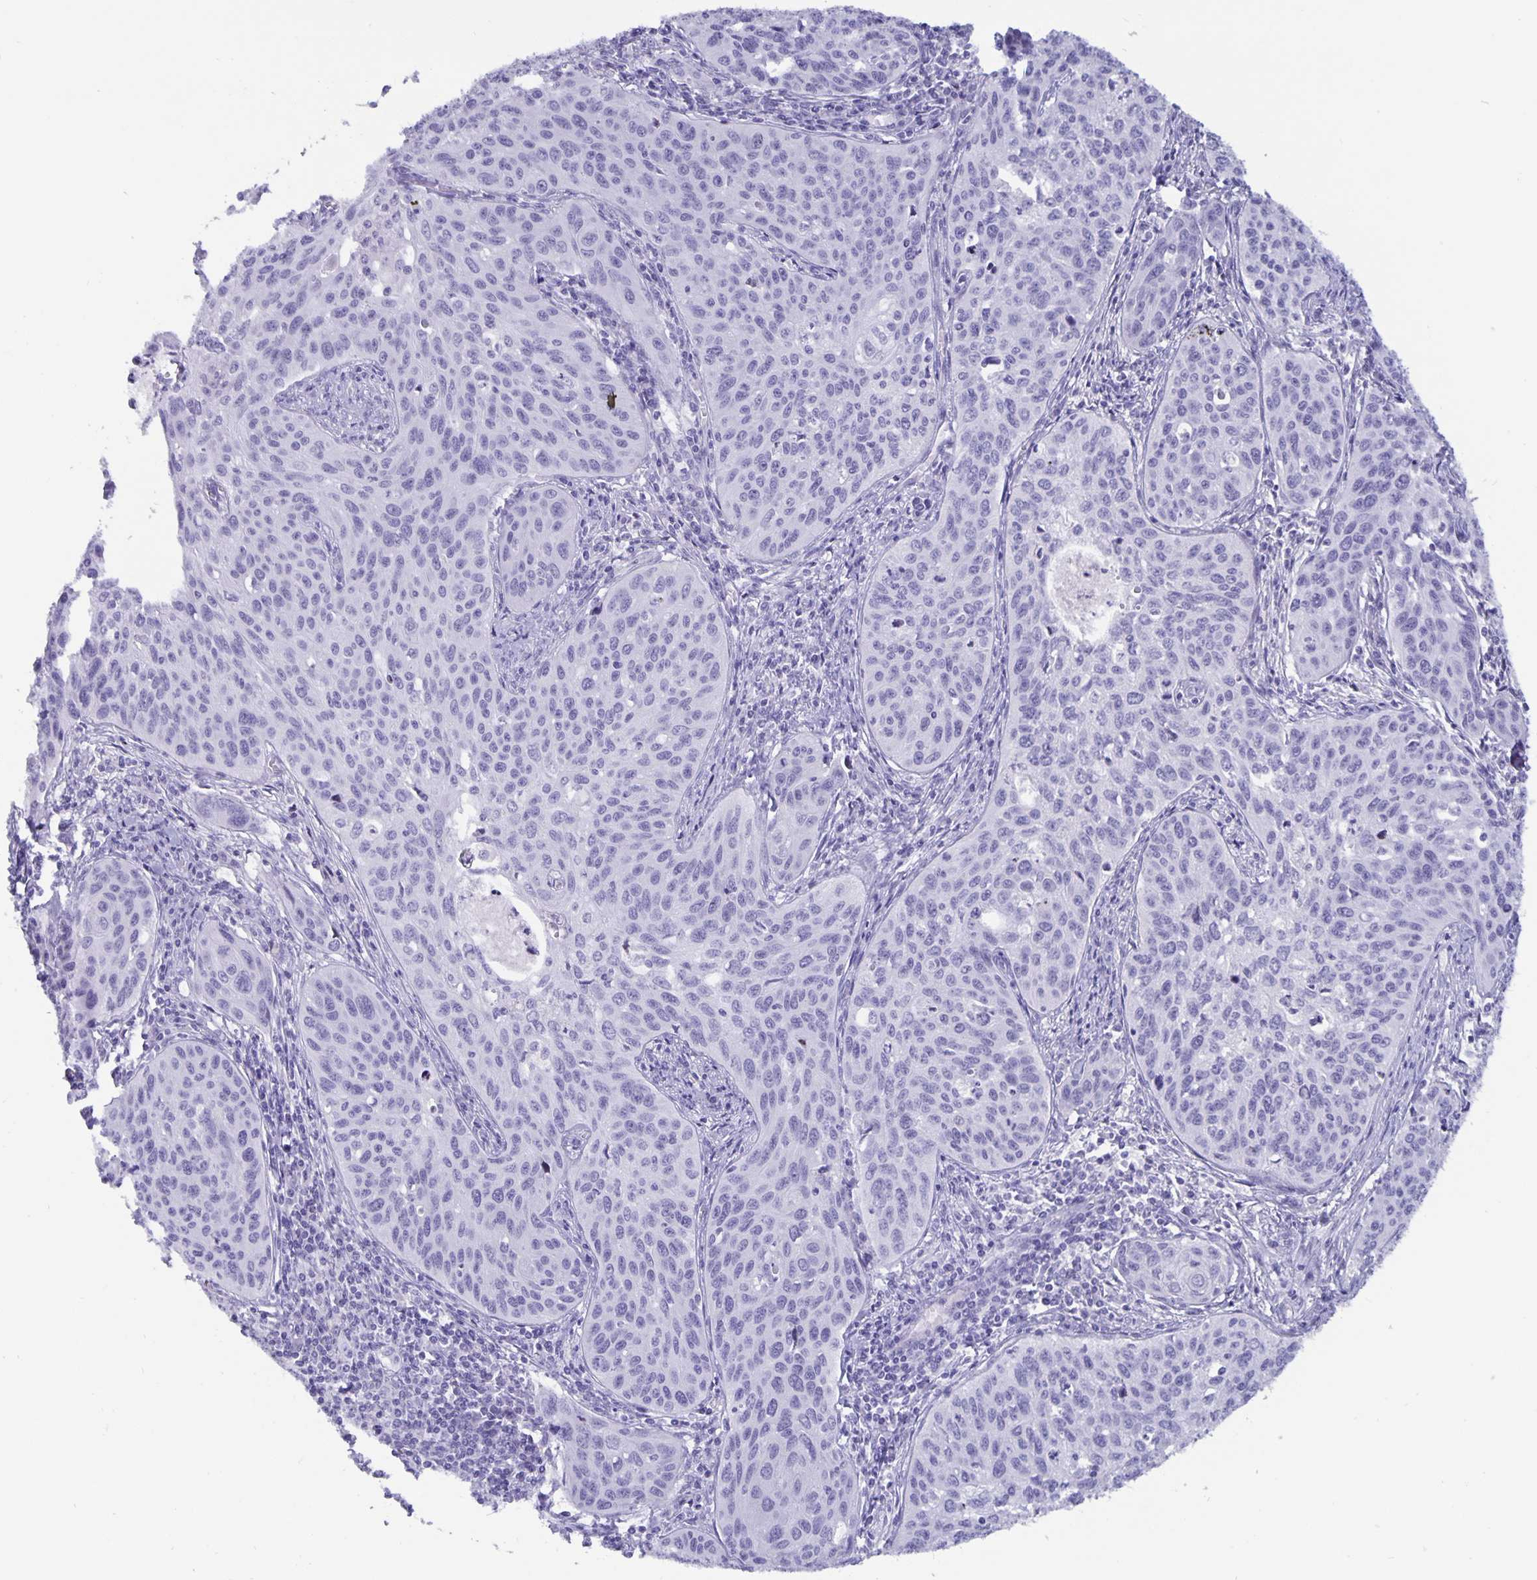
{"staining": {"intensity": "negative", "quantity": "none", "location": "none"}, "tissue": "cervical cancer", "cell_type": "Tumor cells", "image_type": "cancer", "snomed": [{"axis": "morphology", "description": "Squamous cell carcinoma, NOS"}, {"axis": "topography", "description": "Cervix"}], "caption": "Immunohistochemistry (IHC) photomicrograph of cervical cancer (squamous cell carcinoma) stained for a protein (brown), which displays no expression in tumor cells.", "gene": "BPIFA3", "patient": {"sex": "female", "age": 31}}